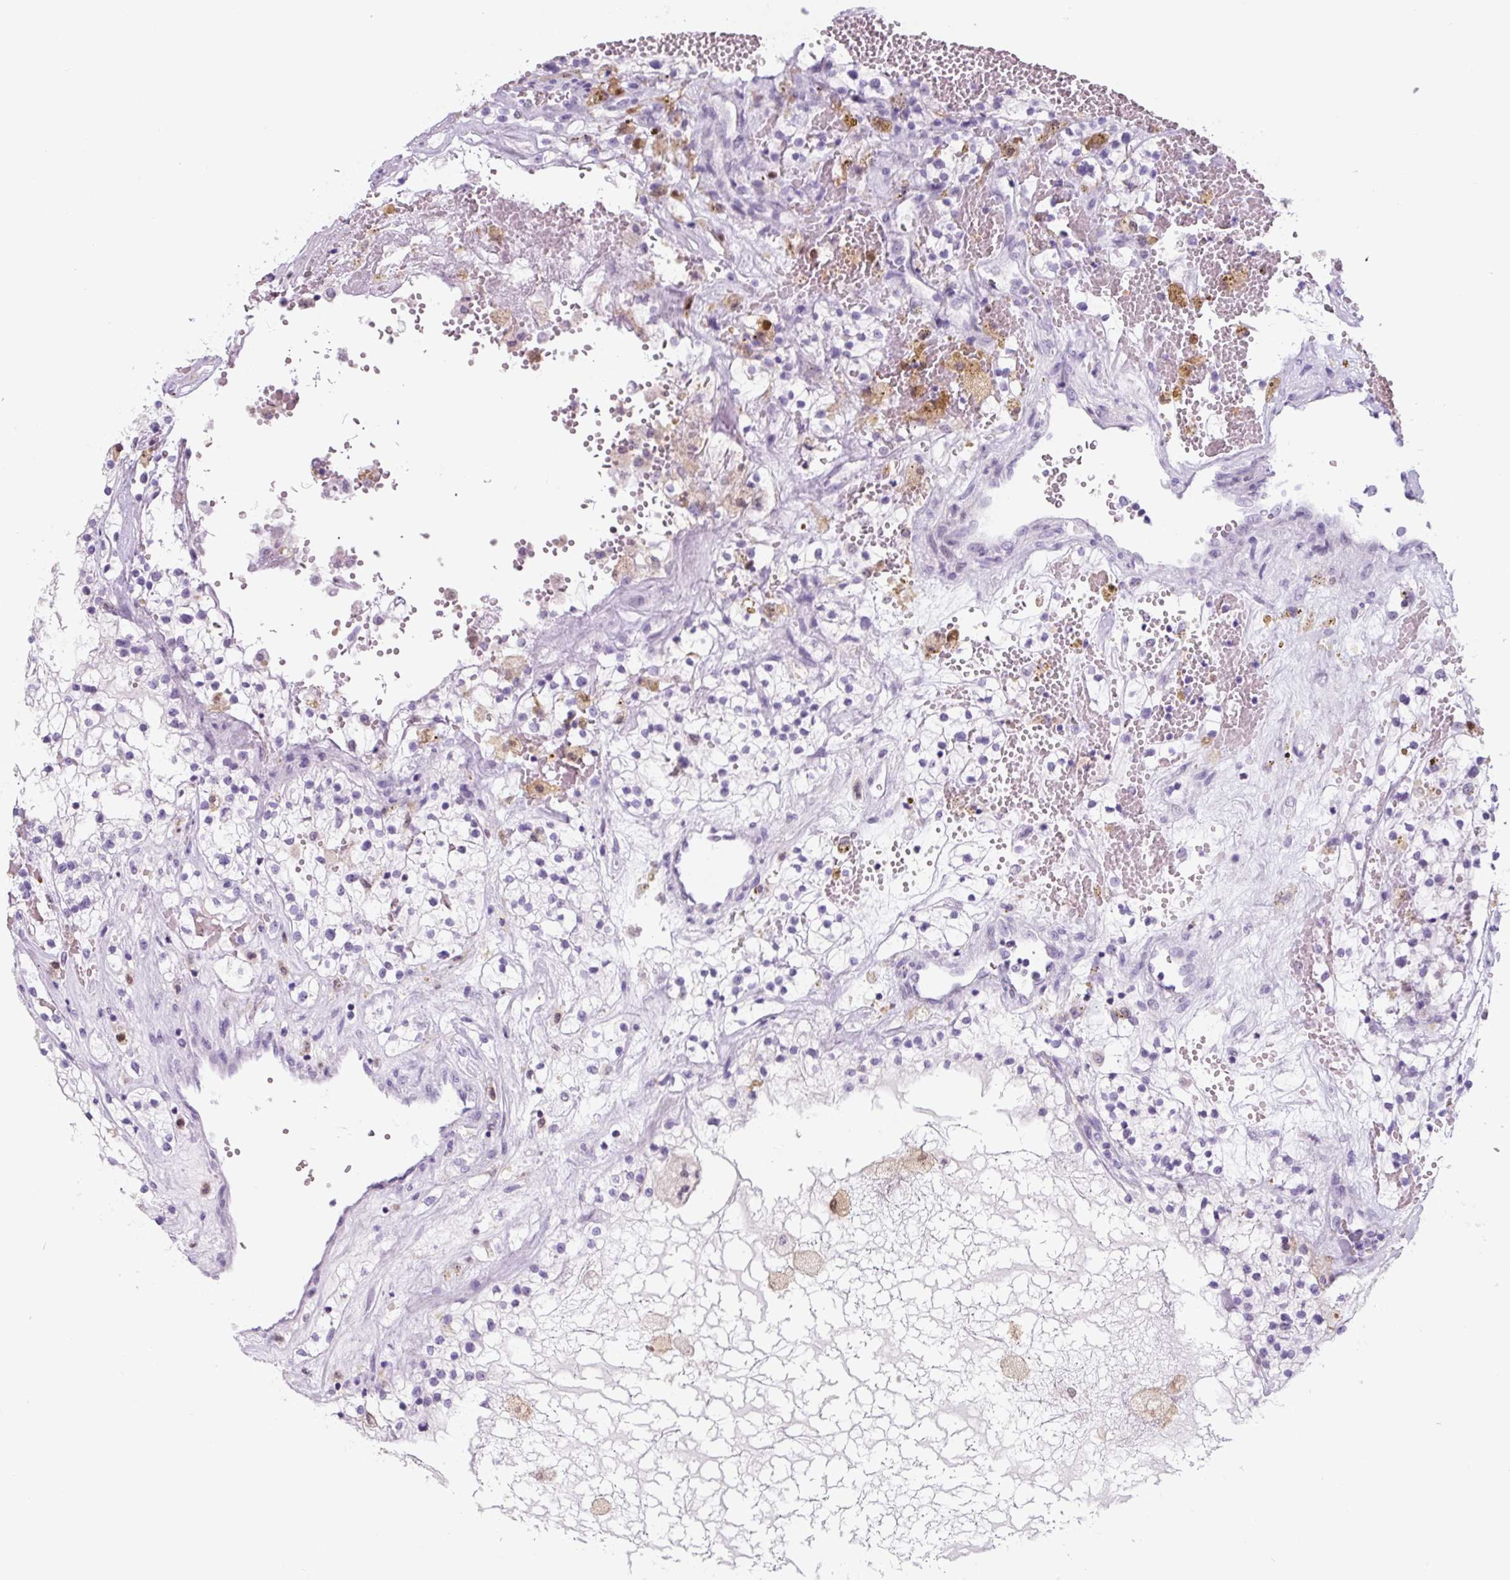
{"staining": {"intensity": "negative", "quantity": "none", "location": "none"}, "tissue": "renal cancer", "cell_type": "Tumor cells", "image_type": "cancer", "snomed": [{"axis": "morphology", "description": "Normal tissue, NOS"}, {"axis": "morphology", "description": "Adenocarcinoma, NOS"}, {"axis": "topography", "description": "Kidney"}], "caption": "Human renal cancer stained for a protein using IHC shows no positivity in tumor cells.", "gene": "TNFRSF8", "patient": {"sex": "male", "age": 68}}